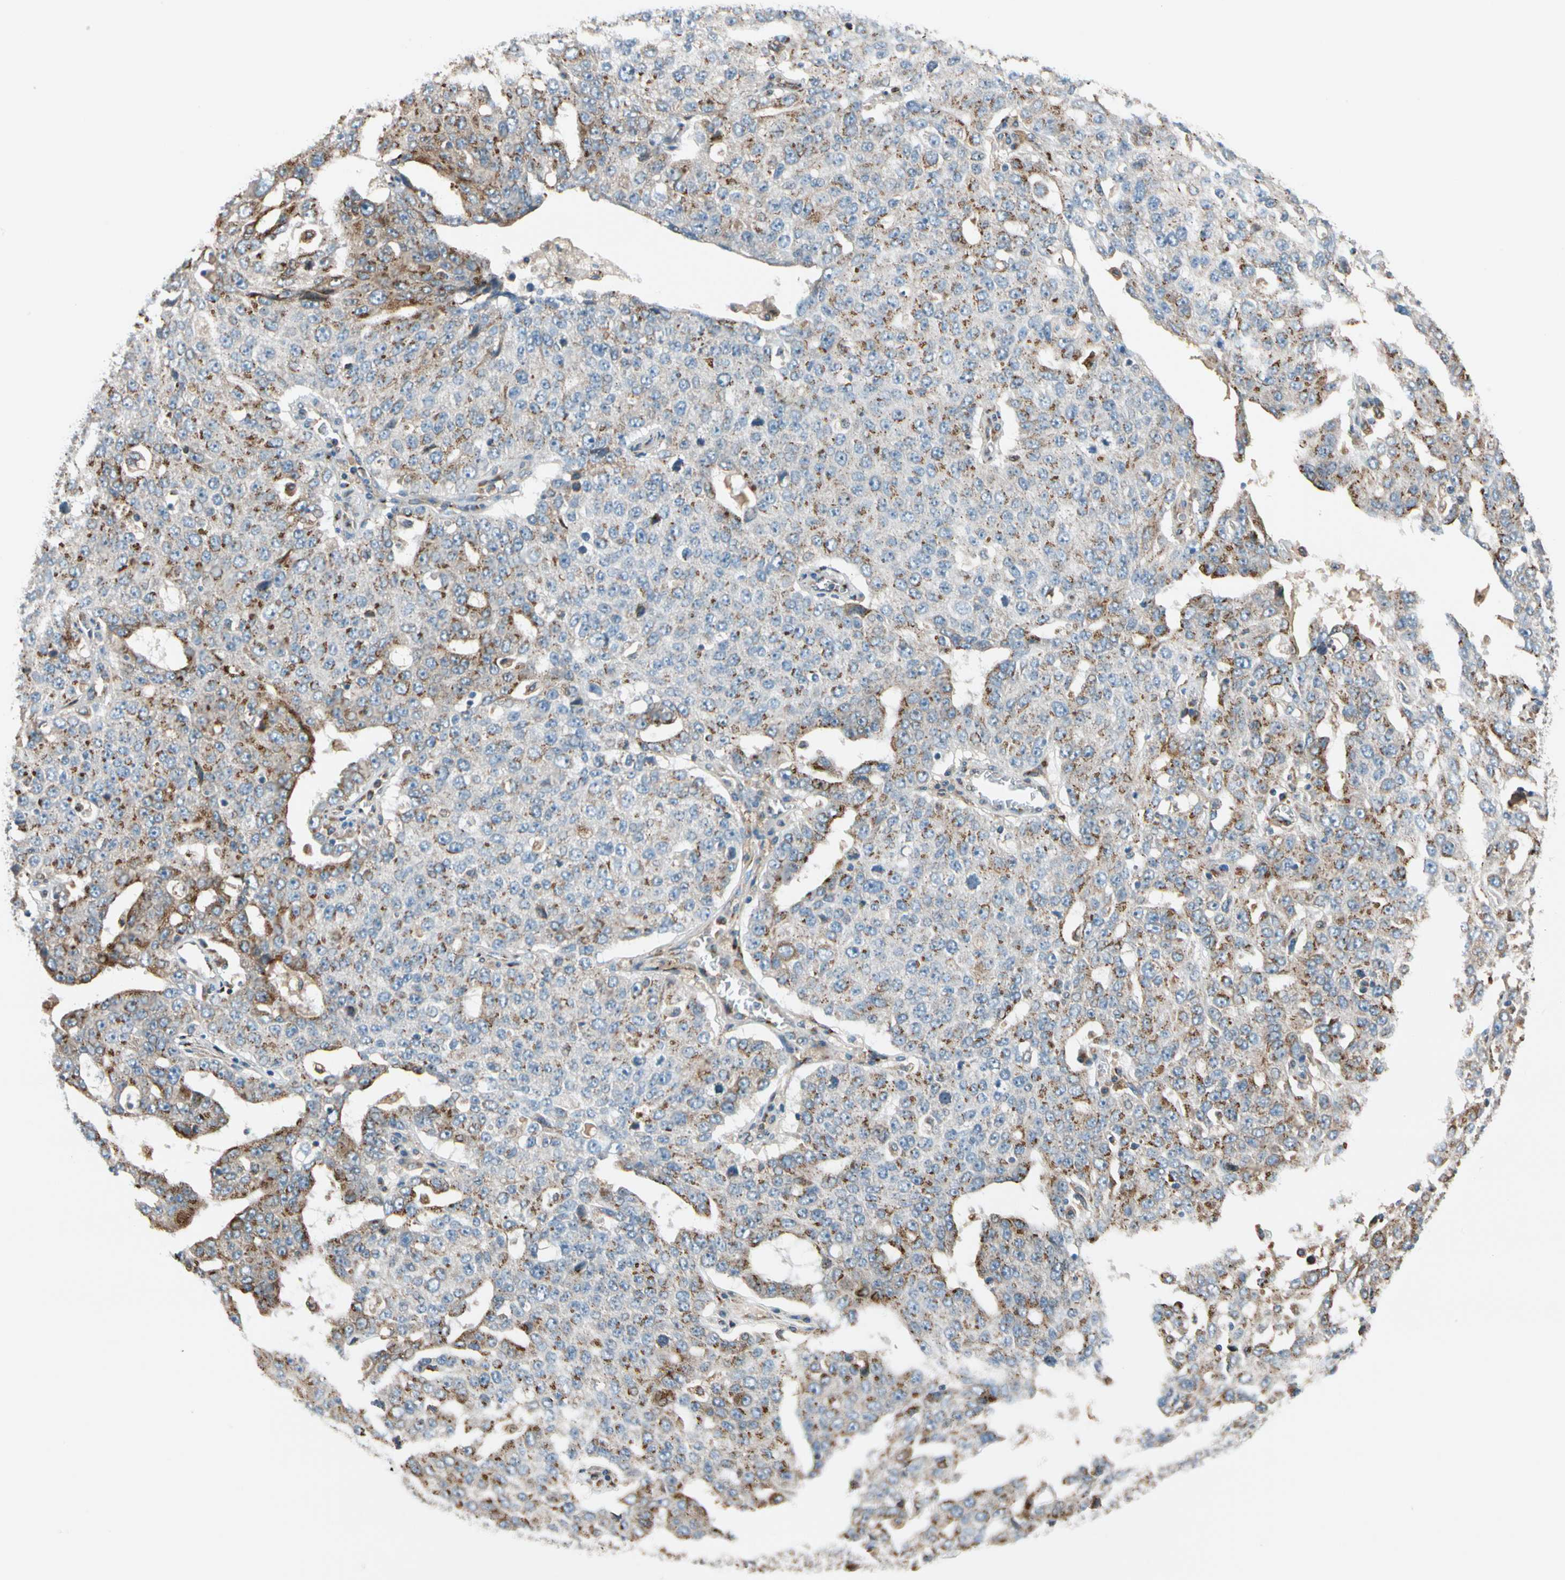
{"staining": {"intensity": "moderate", "quantity": "<25%", "location": "cytoplasmic/membranous"}, "tissue": "ovarian cancer", "cell_type": "Tumor cells", "image_type": "cancer", "snomed": [{"axis": "morphology", "description": "Carcinoma, endometroid"}, {"axis": "topography", "description": "Ovary"}], "caption": "Protein positivity by immunohistochemistry displays moderate cytoplasmic/membranous expression in about <25% of tumor cells in ovarian cancer (endometroid carcinoma).", "gene": "NUCB1", "patient": {"sex": "female", "age": 62}}